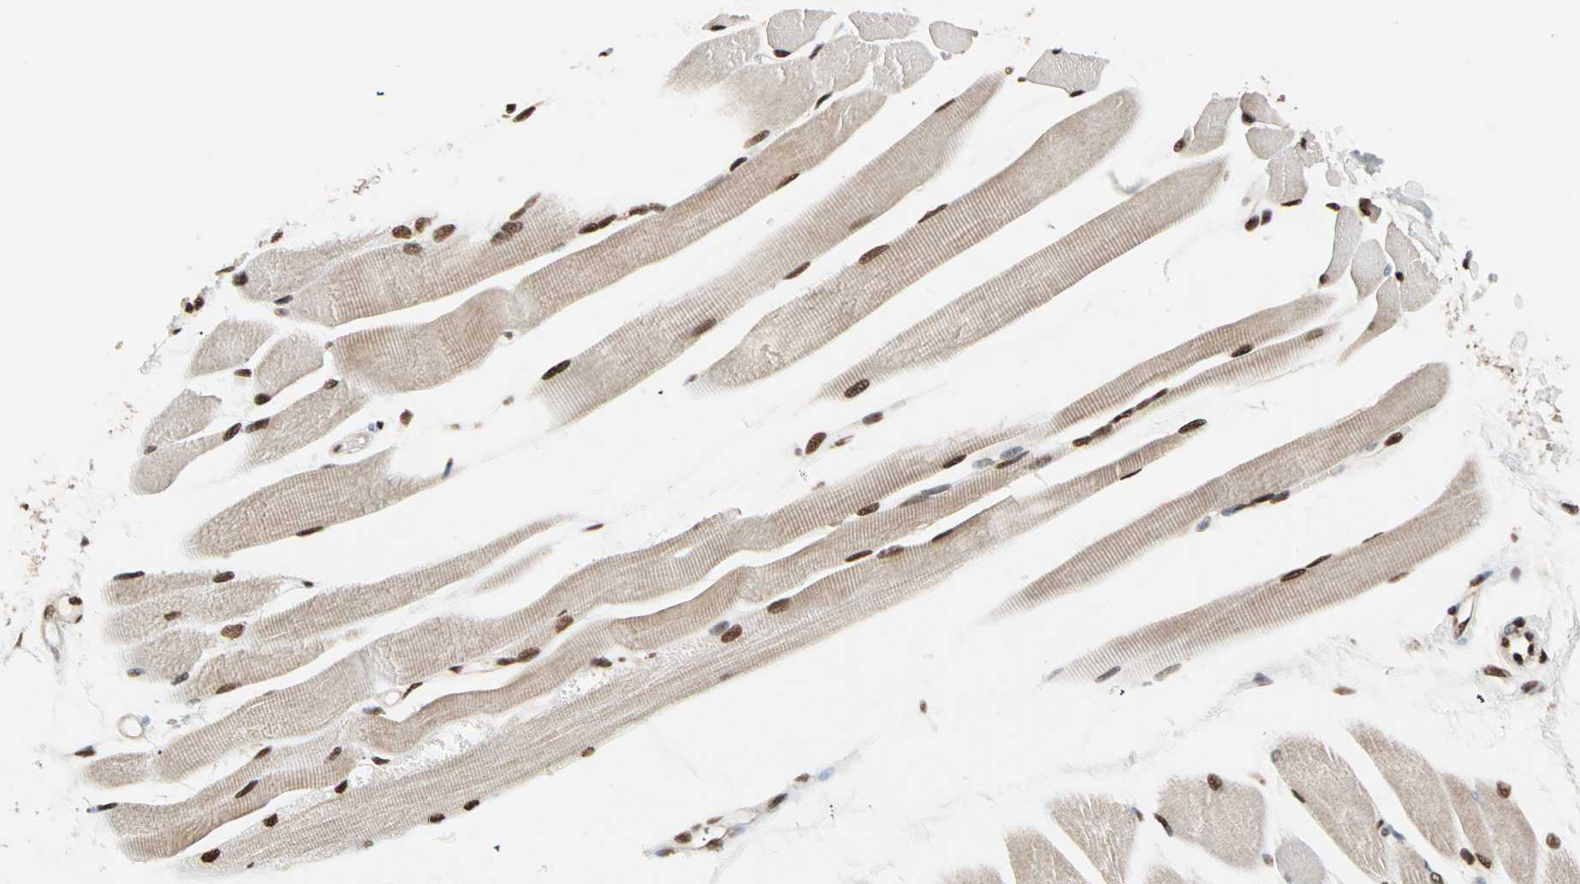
{"staining": {"intensity": "strong", "quantity": ">75%", "location": "nuclear"}, "tissue": "skeletal muscle", "cell_type": "Myocytes", "image_type": "normal", "snomed": [{"axis": "morphology", "description": "Normal tissue, NOS"}, {"axis": "topography", "description": "Skeletal muscle"}, {"axis": "topography", "description": "Peripheral nerve tissue"}], "caption": "Immunohistochemistry (DAB) staining of unremarkable skeletal muscle demonstrates strong nuclear protein positivity in approximately >75% of myocytes. The staining is performed using DAB (3,3'-diaminobenzidine) brown chromogen to label protein expression. The nuclei are counter-stained blue using hematoxylin.", "gene": "ILF2", "patient": {"sex": "female", "age": 84}}